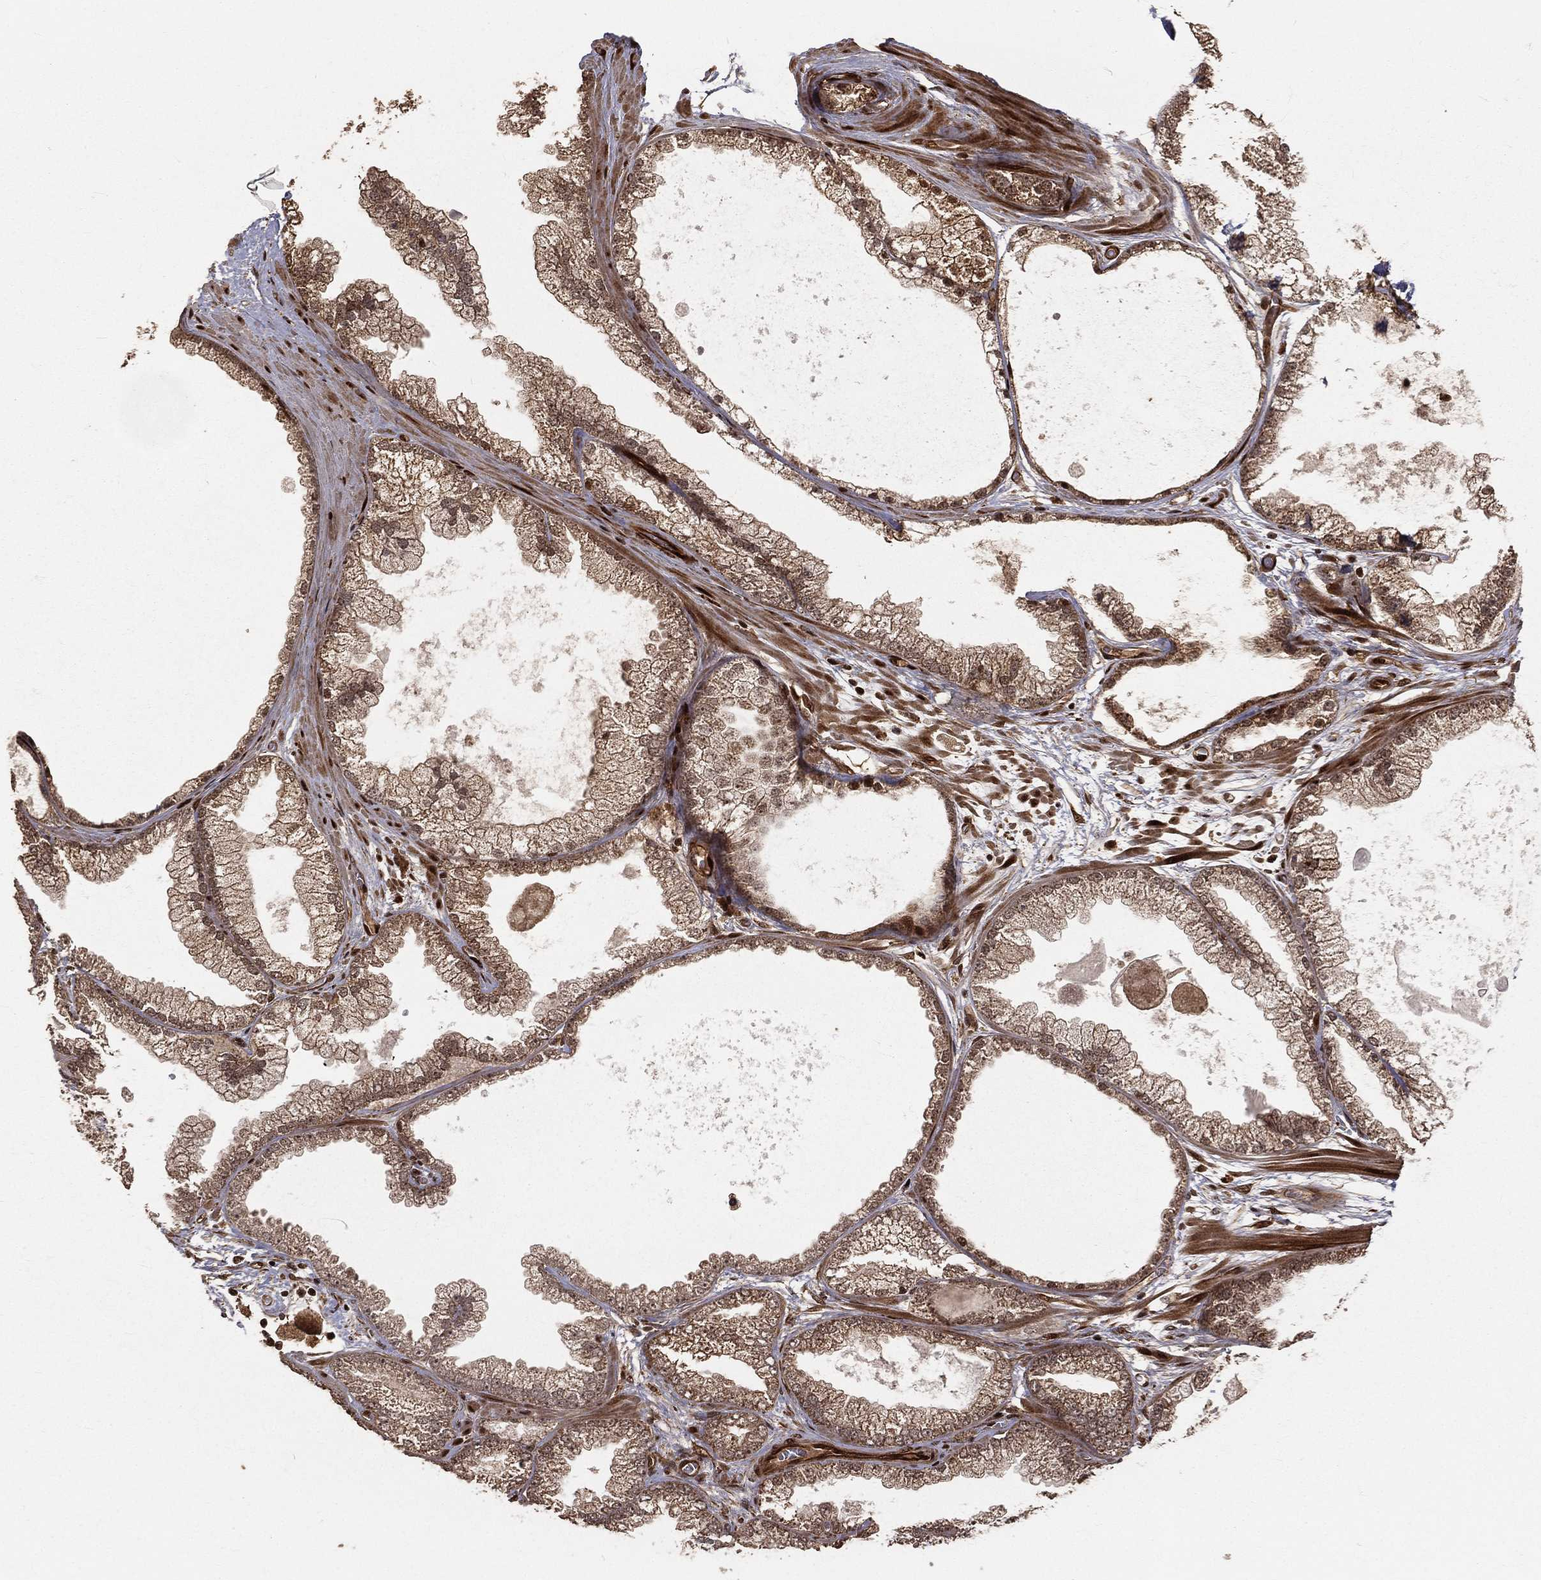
{"staining": {"intensity": "moderate", "quantity": ">75%", "location": "cytoplasmic/membranous,nuclear"}, "tissue": "prostate cancer", "cell_type": "Tumor cells", "image_type": "cancer", "snomed": [{"axis": "morphology", "description": "Adenocarcinoma, Low grade"}, {"axis": "topography", "description": "Prostate"}], "caption": "Prostate cancer (adenocarcinoma (low-grade)) stained with immunohistochemistry (IHC) exhibits moderate cytoplasmic/membranous and nuclear staining in approximately >75% of tumor cells.", "gene": "MAPK1", "patient": {"sex": "male", "age": 57}}